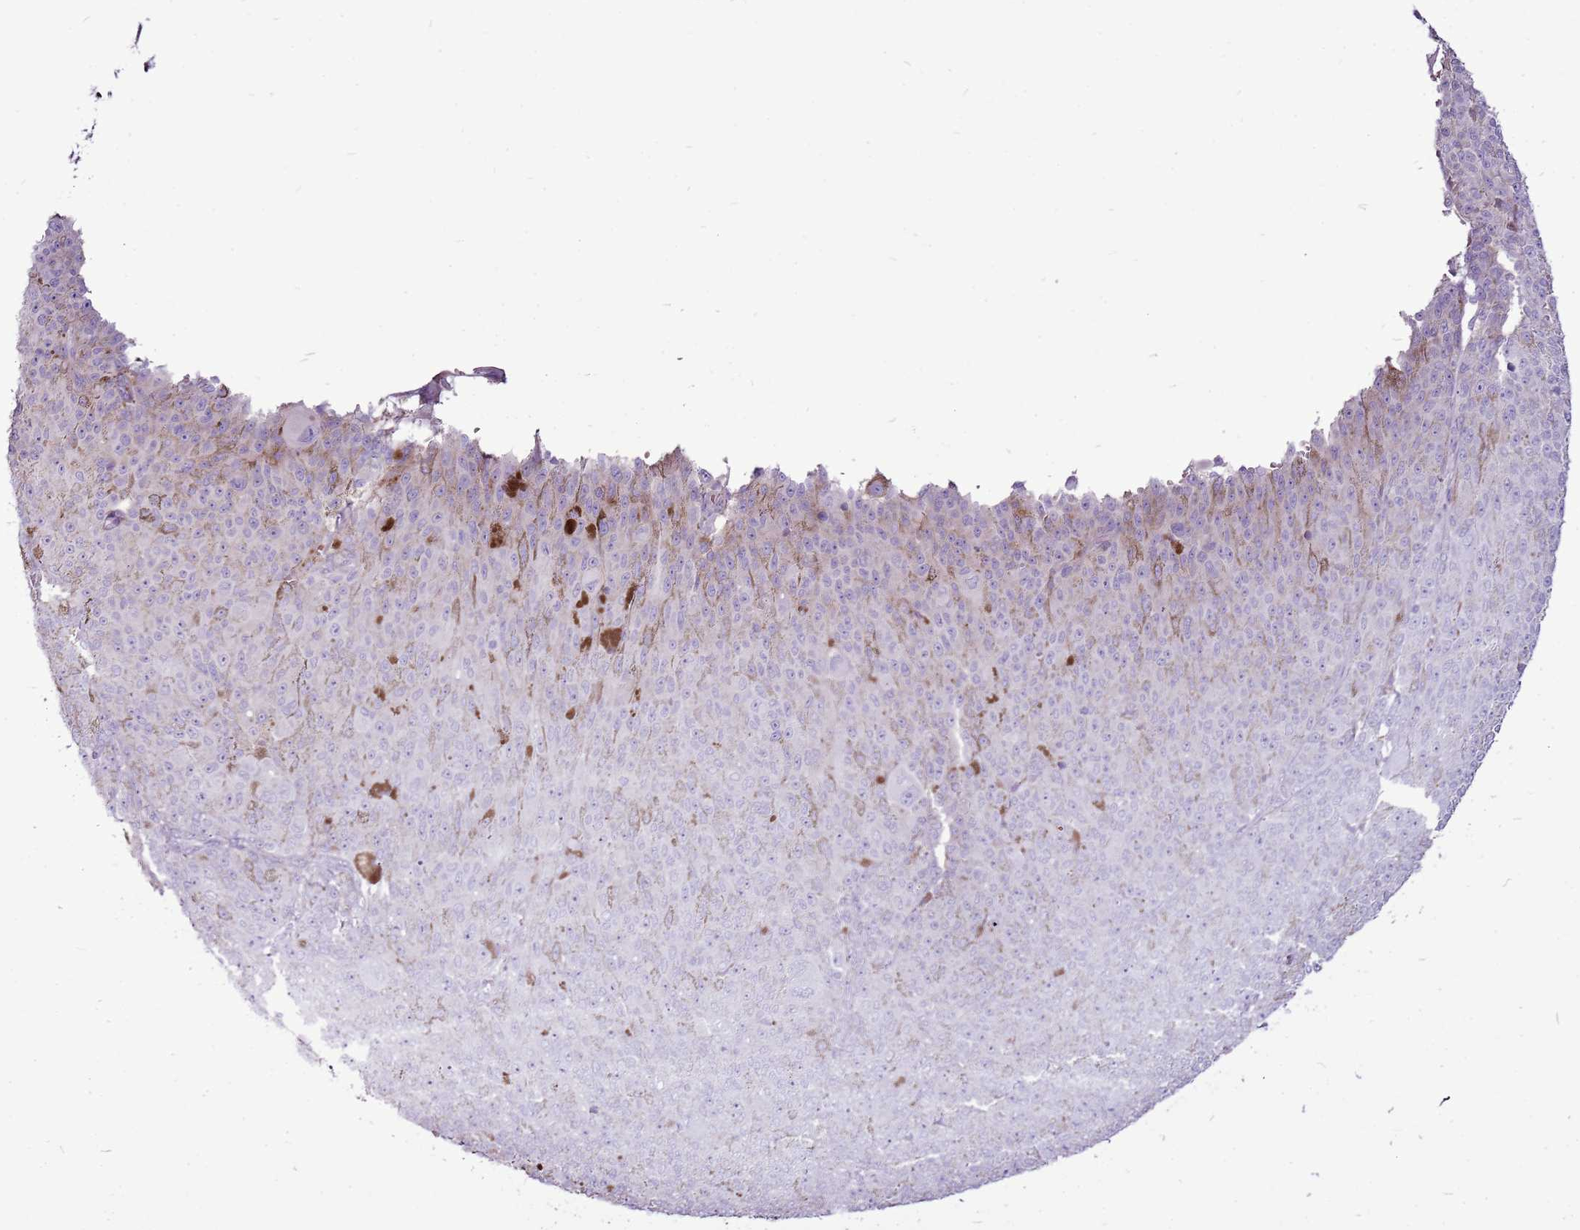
{"staining": {"intensity": "negative", "quantity": "none", "location": "none"}, "tissue": "melanoma", "cell_type": "Tumor cells", "image_type": "cancer", "snomed": [{"axis": "morphology", "description": "Malignant melanoma, NOS"}, {"axis": "topography", "description": "Skin"}], "caption": "Tumor cells show no significant expression in melanoma. (Stains: DAB IHC with hematoxylin counter stain, Microscopy: brightfield microscopy at high magnification).", "gene": "CHAC2", "patient": {"sex": "female", "age": 52}}